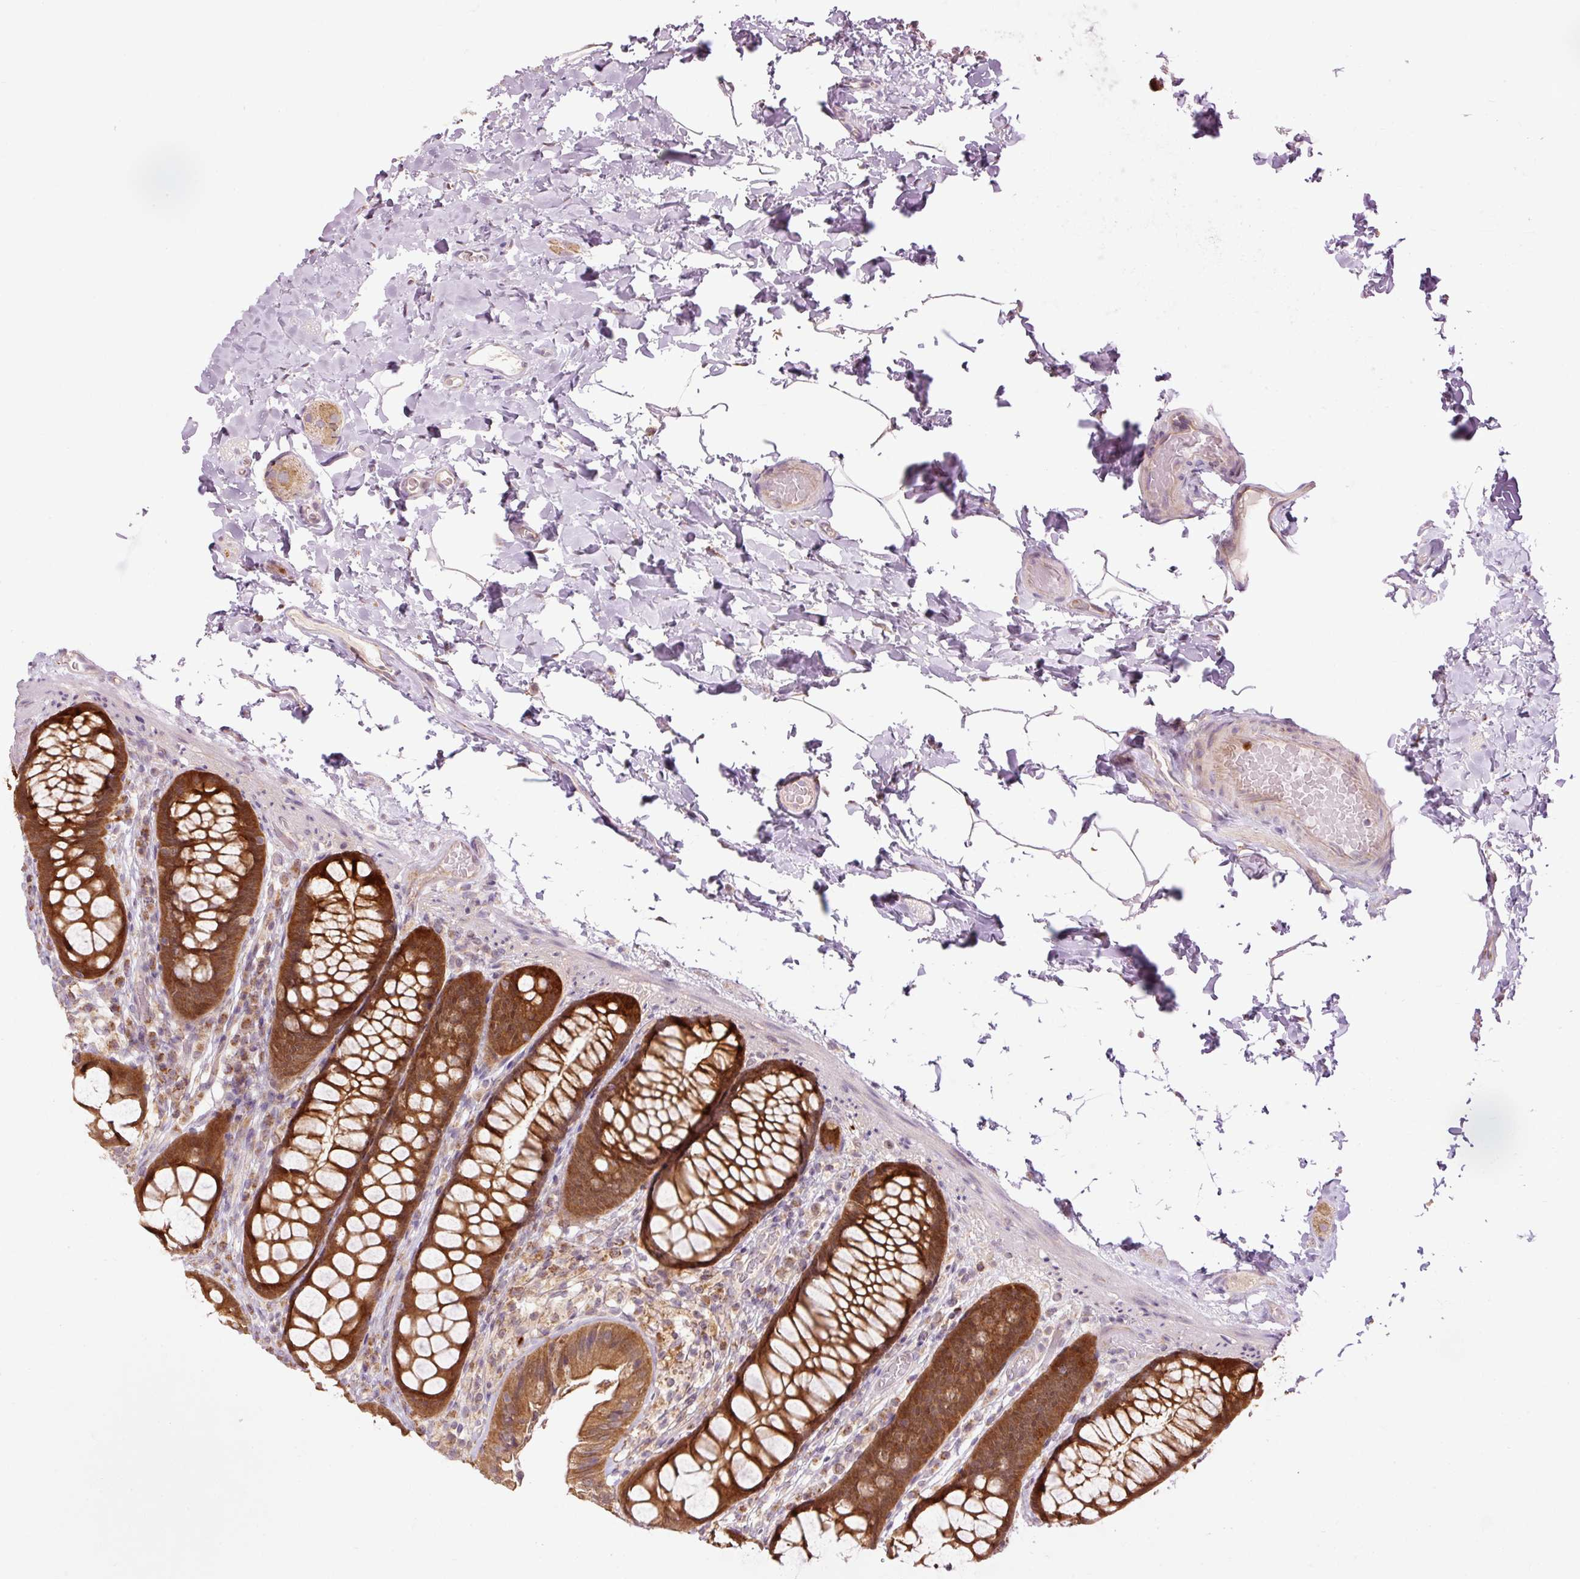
{"staining": {"intensity": "negative", "quantity": "none", "location": "none"}, "tissue": "colon", "cell_type": "Endothelial cells", "image_type": "normal", "snomed": [{"axis": "morphology", "description": "Normal tissue, NOS"}, {"axis": "topography", "description": "Colon"}], "caption": "This is an immunohistochemistry photomicrograph of benign colon. There is no expression in endothelial cells.", "gene": "PRDX5", "patient": {"sex": "male", "age": 46}}